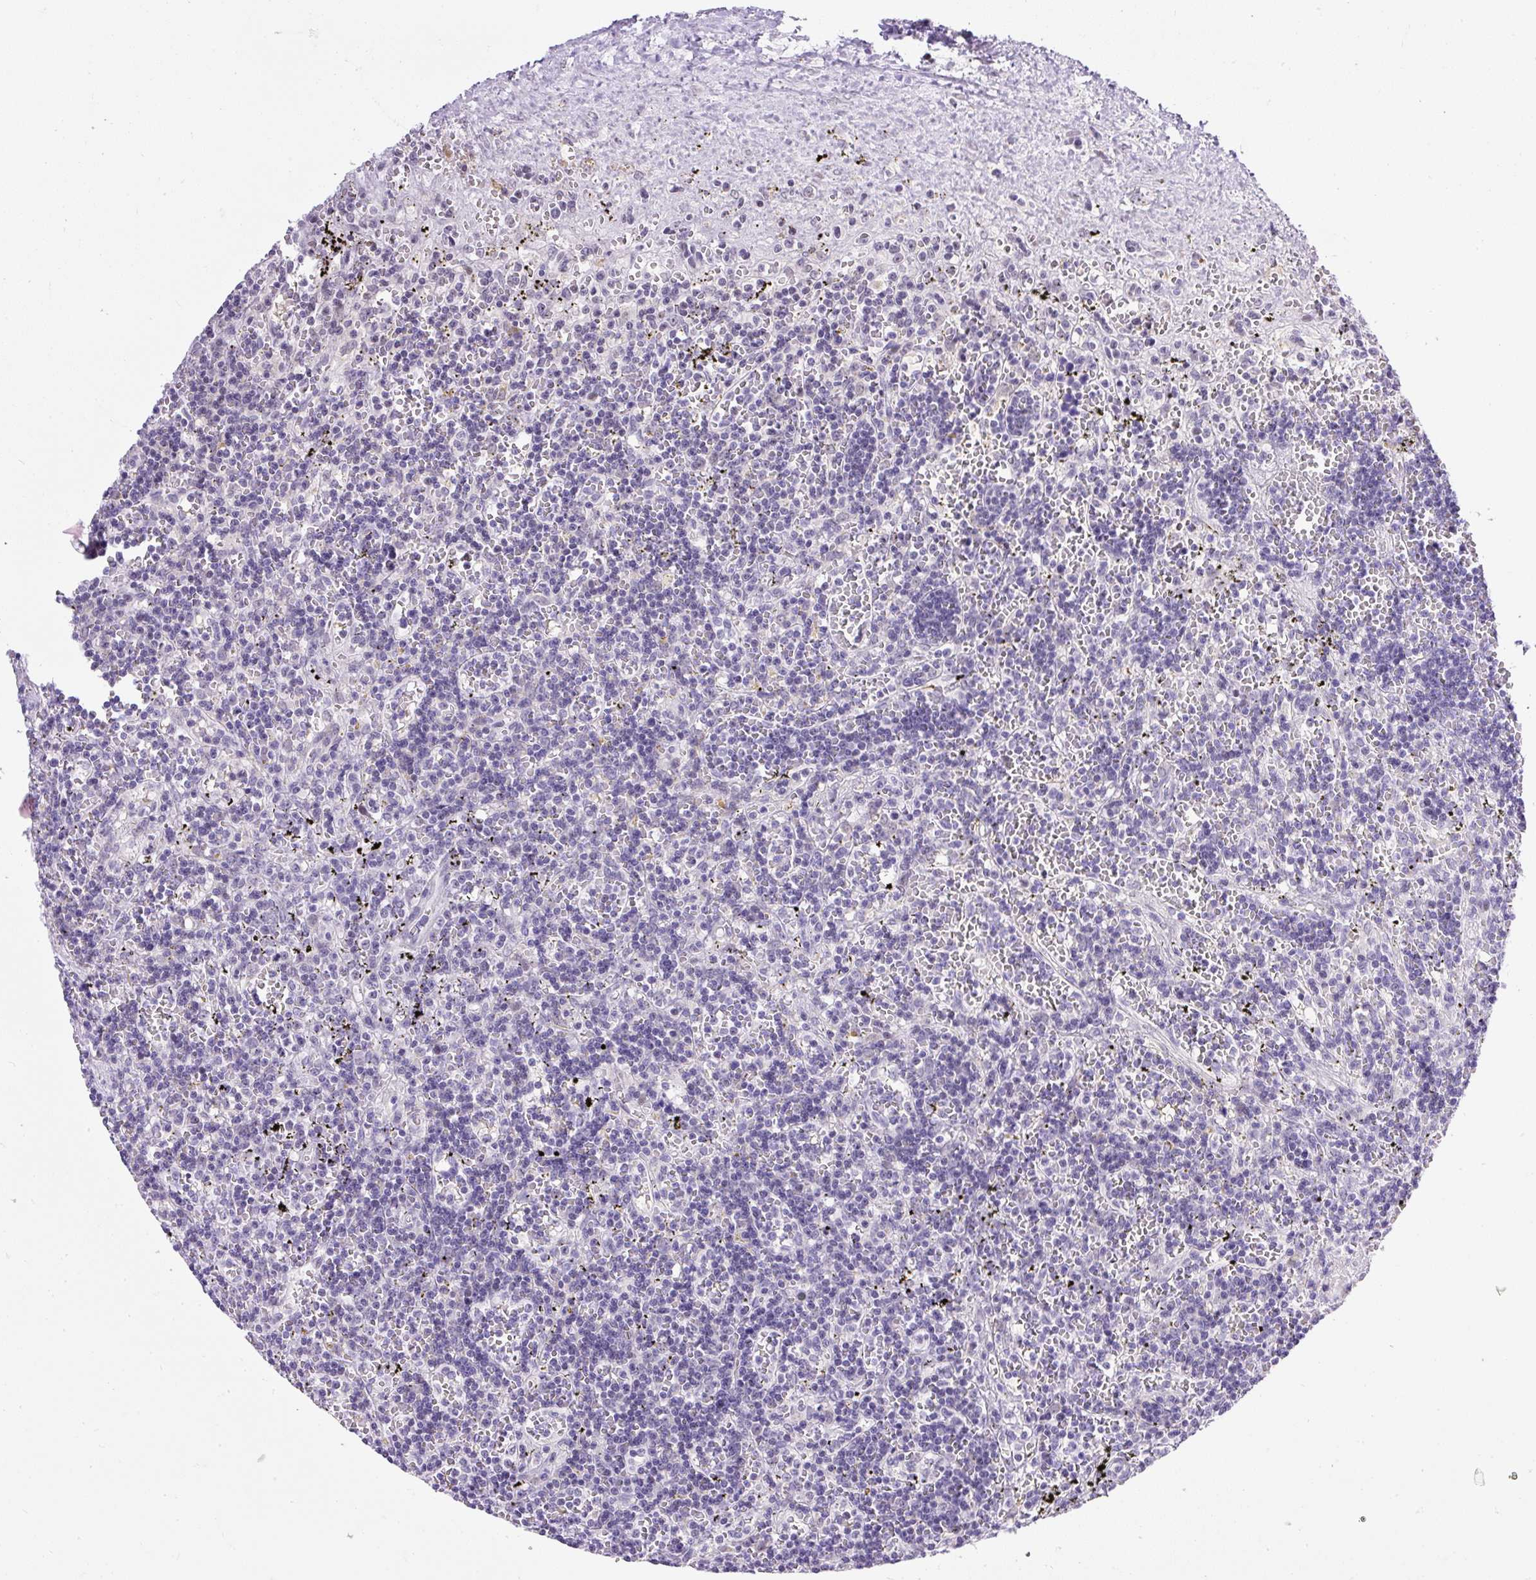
{"staining": {"intensity": "negative", "quantity": "none", "location": "none"}, "tissue": "lymphoma", "cell_type": "Tumor cells", "image_type": "cancer", "snomed": [{"axis": "morphology", "description": "Malignant lymphoma, non-Hodgkin's type, Low grade"}, {"axis": "topography", "description": "Spleen"}], "caption": "Immunohistochemical staining of human lymphoma exhibits no significant expression in tumor cells.", "gene": "WNT10B", "patient": {"sex": "male", "age": 60}}